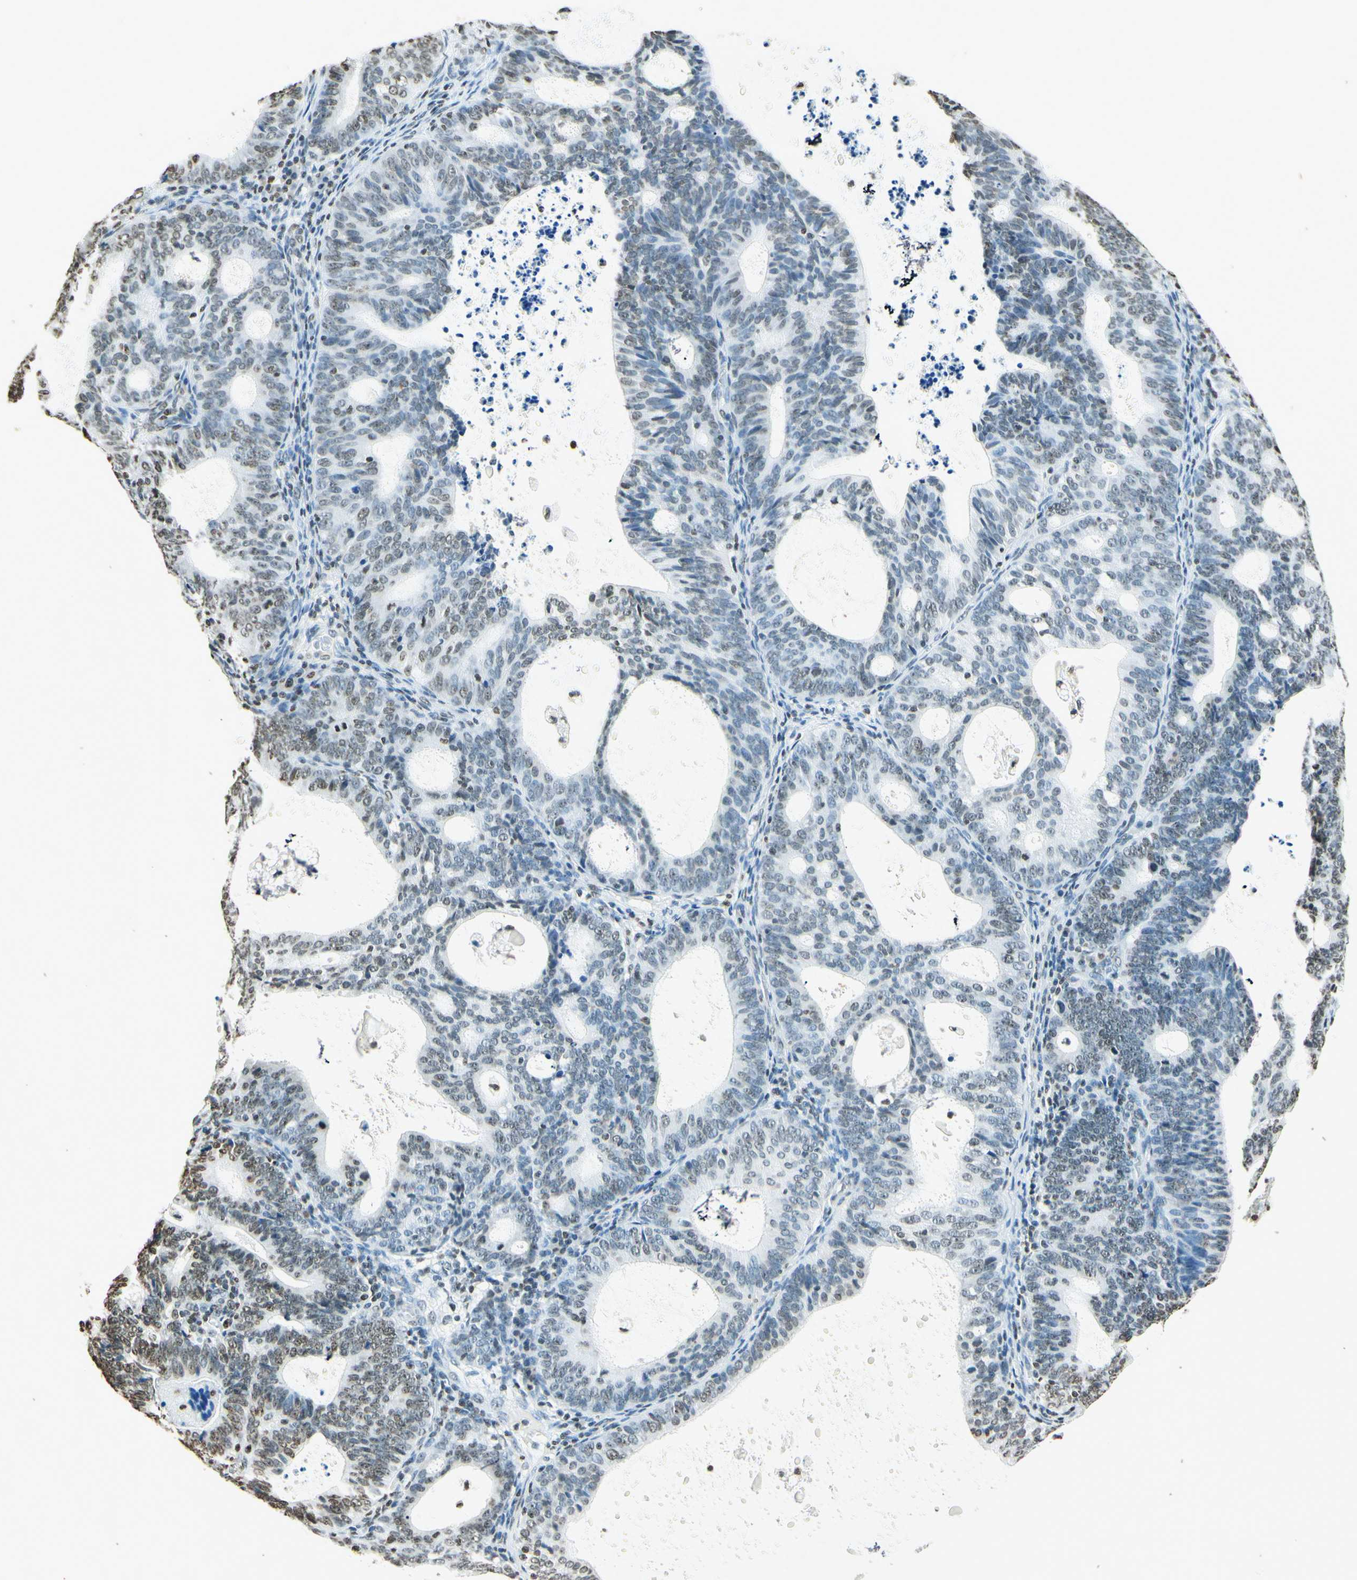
{"staining": {"intensity": "weak", "quantity": "<25%", "location": "nuclear"}, "tissue": "endometrial cancer", "cell_type": "Tumor cells", "image_type": "cancer", "snomed": [{"axis": "morphology", "description": "Adenocarcinoma, NOS"}, {"axis": "topography", "description": "Uterus"}], "caption": "Protein analysis of adenocarcinoma (endometrial) reveals no significant staining in tumor cells. (Stains: DAB (3,3'-diaminobenzidine) immunohistochemistry with hematoxylin counter stain, Microscopy: brightfield microscopy at high magnification).", "gene": "MSH2", "patient": {"sex": "female", "age": 83}}